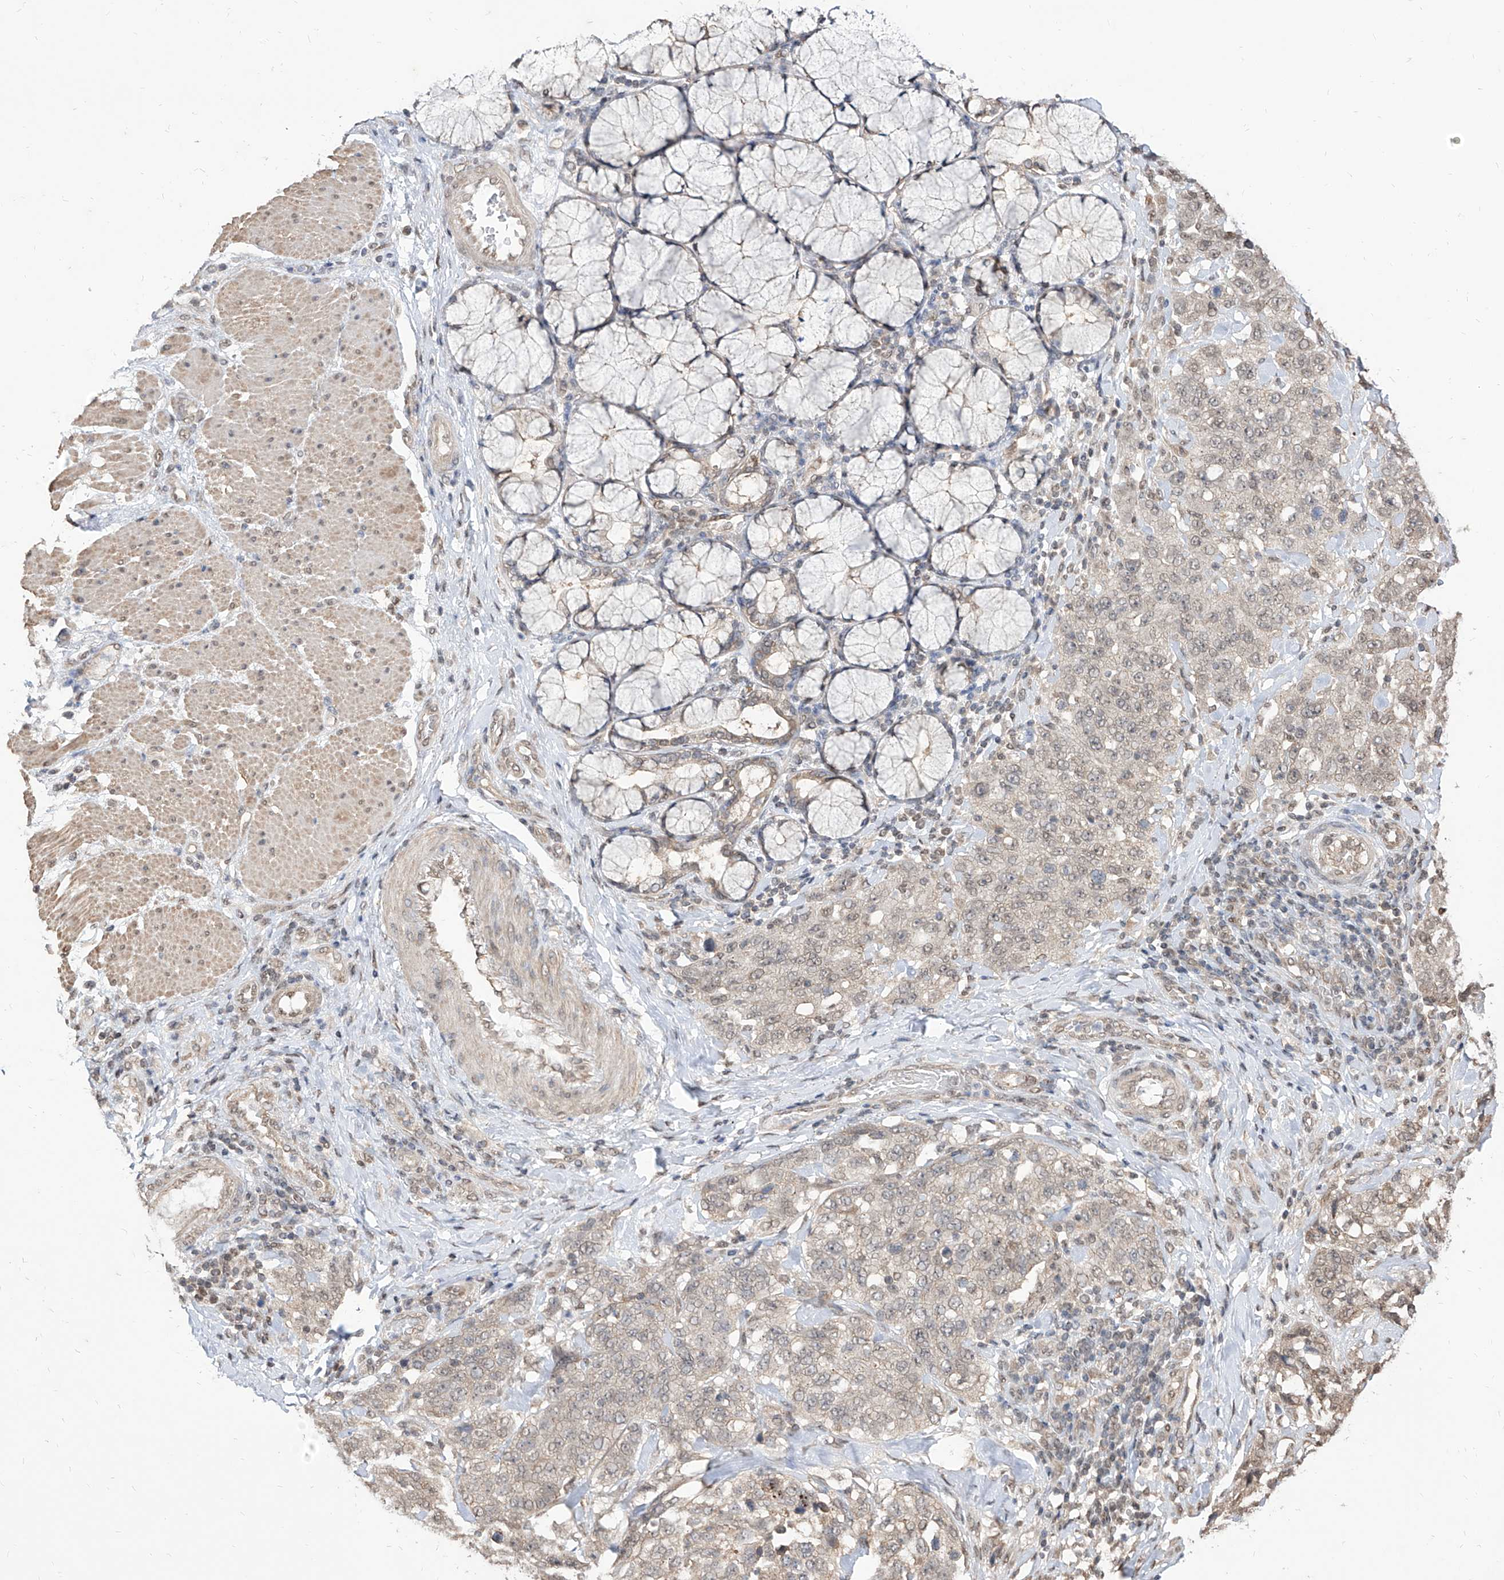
{"staining": {"intensity": "negative", "quantity": "none", "location": "none"}, "tissue": "stomach cancer", "cell_type": "Tumor cells", "image_type": "cancer", "snomed": [{"axis": "morphology", "description": "Adenocarcinoma, NOS"}, {"axis": "topography", "description": "Stomach"}], "caption": "Human stomach cancer stained for a protein using immunohistochemistry demonstrates no positivity in tumor cells.", "gene": "C8orf82", "patient": {"sex": "male", "age": 48}}